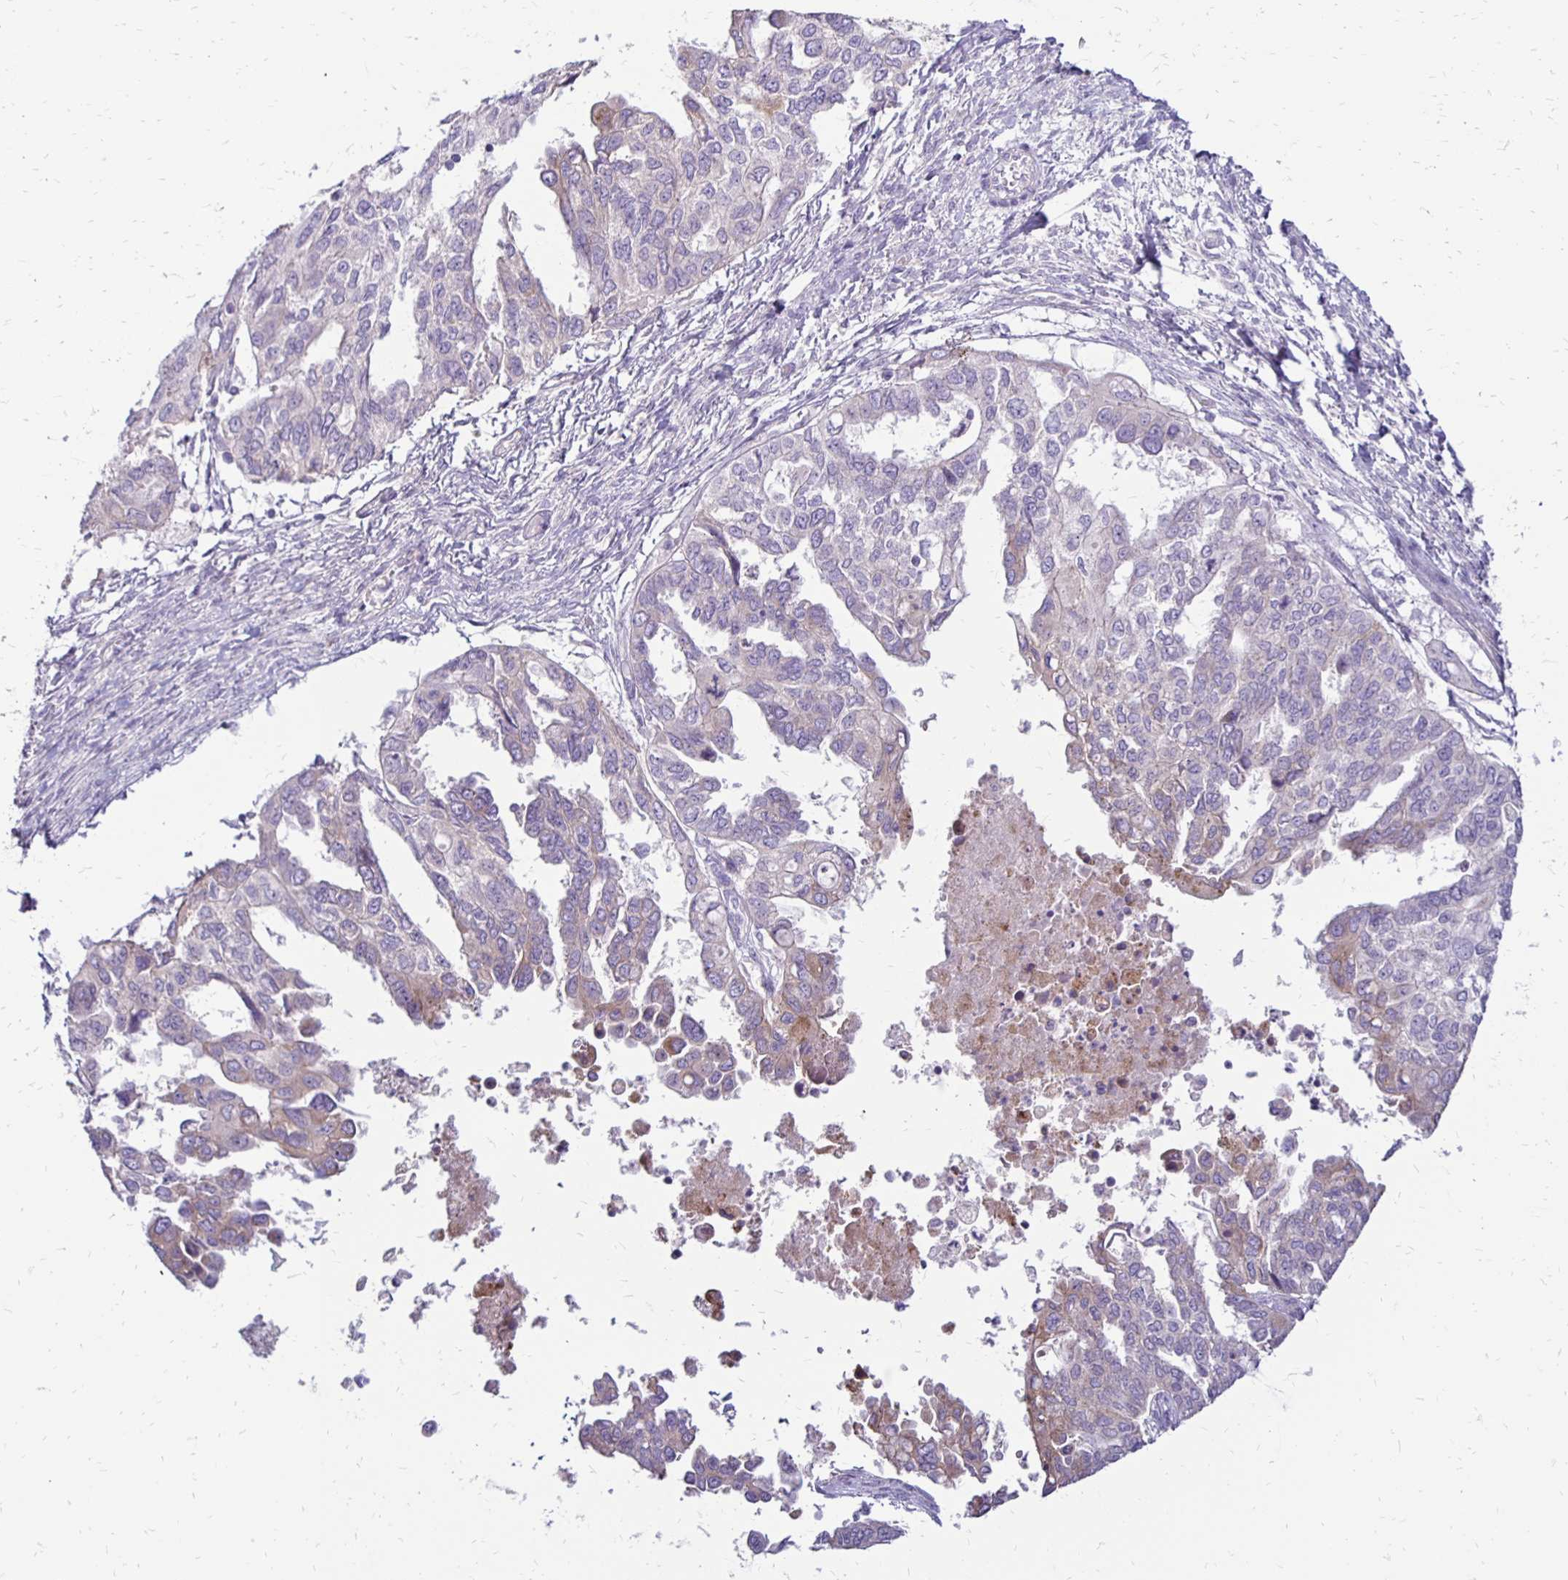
{"staining": {"intensity": "weak", "quantity": "<25%", "location": "cytoplasmic/membranous"}, "tissue": "ovarian cancer", "cell_type": "Tumor cells", "image_type": "cancer", "snomed": [{"axis": "morphology", "description": "Cystadenocarcinoma, serous, NOS"}, {"axis": "topography", "description": "Ovary"}], "caption": "High power microscopy image of an immunohistochemistry (IHC) photomicrograph of ovarian cancer (serous cystadenocarcinoma), revealing no significant positivity in tumor cells.", "gene": "KATNBL1", "patient": {"sex": "female", "age": 53}}